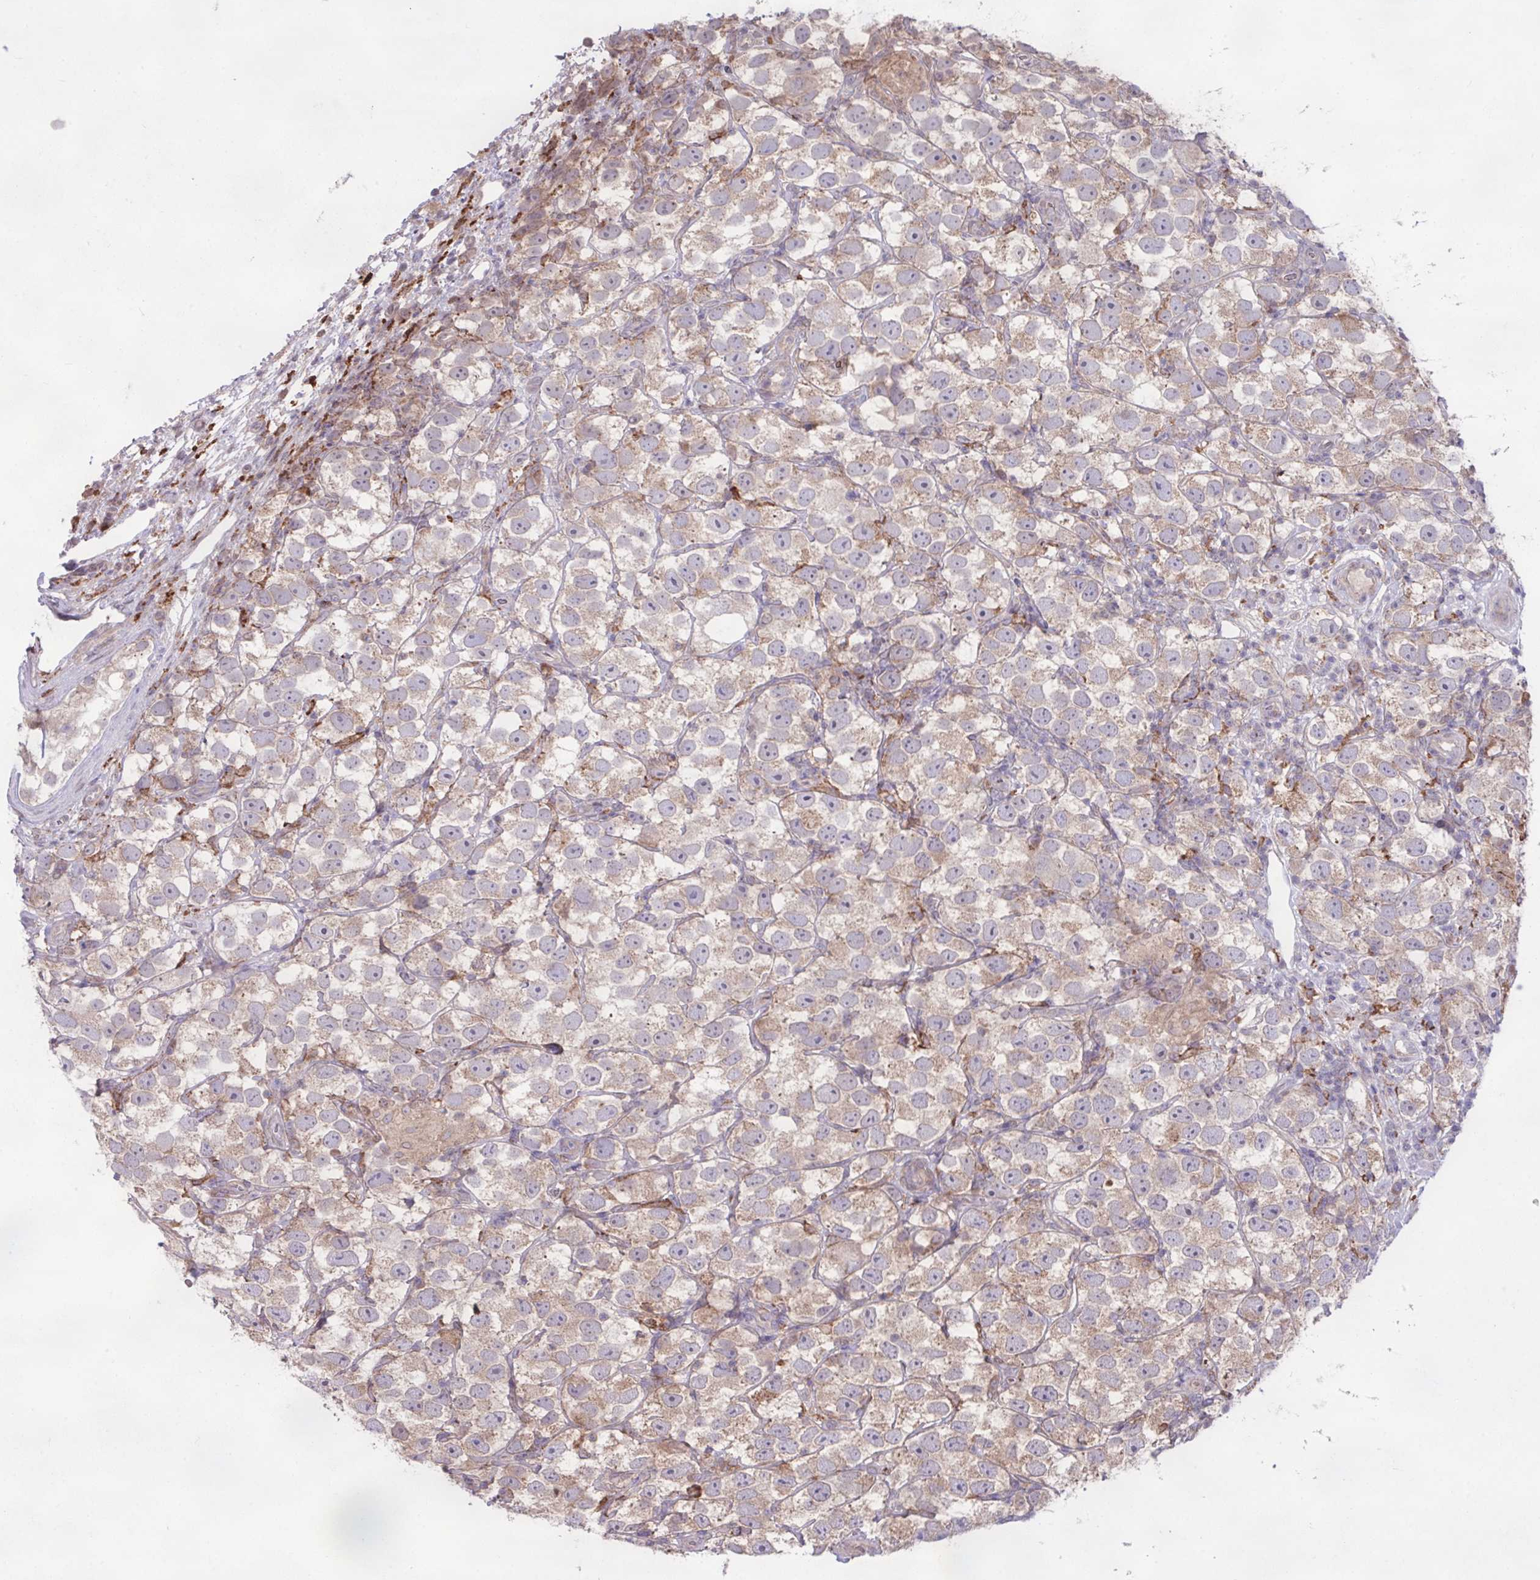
{"staining": {"intensity": "weak", "quantity": "25%-75%", "location": "cytoplasmic/membranous"}, "tissue": "testis cancer", "cell_type": "Tumor cells", "image_type": "cancer", "snomed": [{"axis": "morphology", "description": "Seminoma, NOS"}, {"axis": "topography", "description": "Testis"}], "caption": "Protein analysis of seminoma (testis) tissue displays weak cytoplasmic/membranous staining in about 25%-75% of tumor cells. Nuclei are stained in blue.", "gene": "ARHGEF25", "patient": {"sex": "male", "age": 26}}